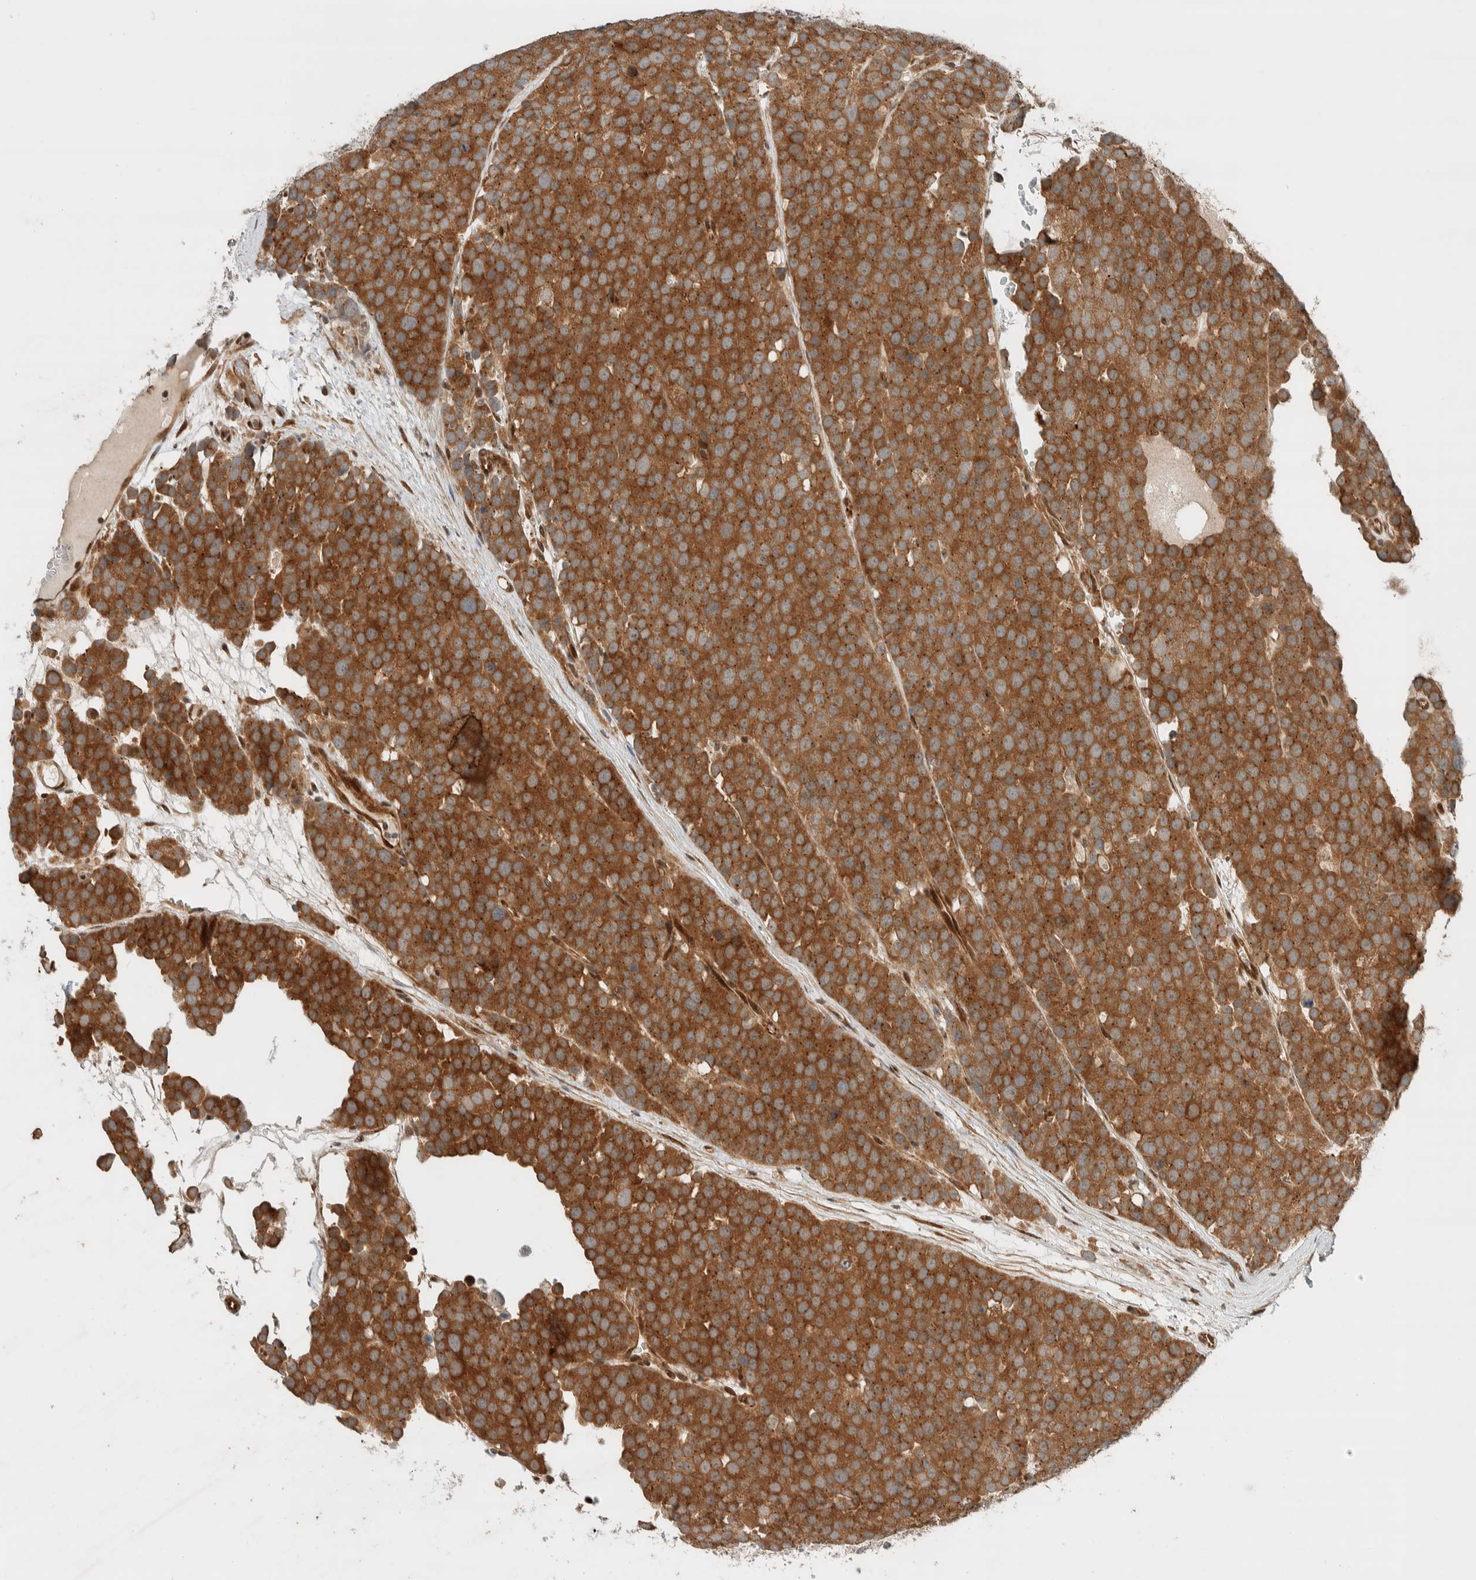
{"staining": {"intensity": "strong", "quantity": ">75%", "location": "cytoplasmic/membranous"}, "tissue": "testis cancer", "cell_type": "Tumor cells", "image_type": "cancer", "snomed": [{"axis": "morphology", "description": "Seminoma, NOS"}, {"axis": "topography", "description": "Testis"}], "caption": "Immunohistochemistry micrograph of human testis seminoma stained for a protein (brown), which exhibits high levels of strong cytoplasmic/membranous expression in approximately >75% of tumor cells.", "gene": "STXBP4", "patient": {"sex": "male", "age": 71}}